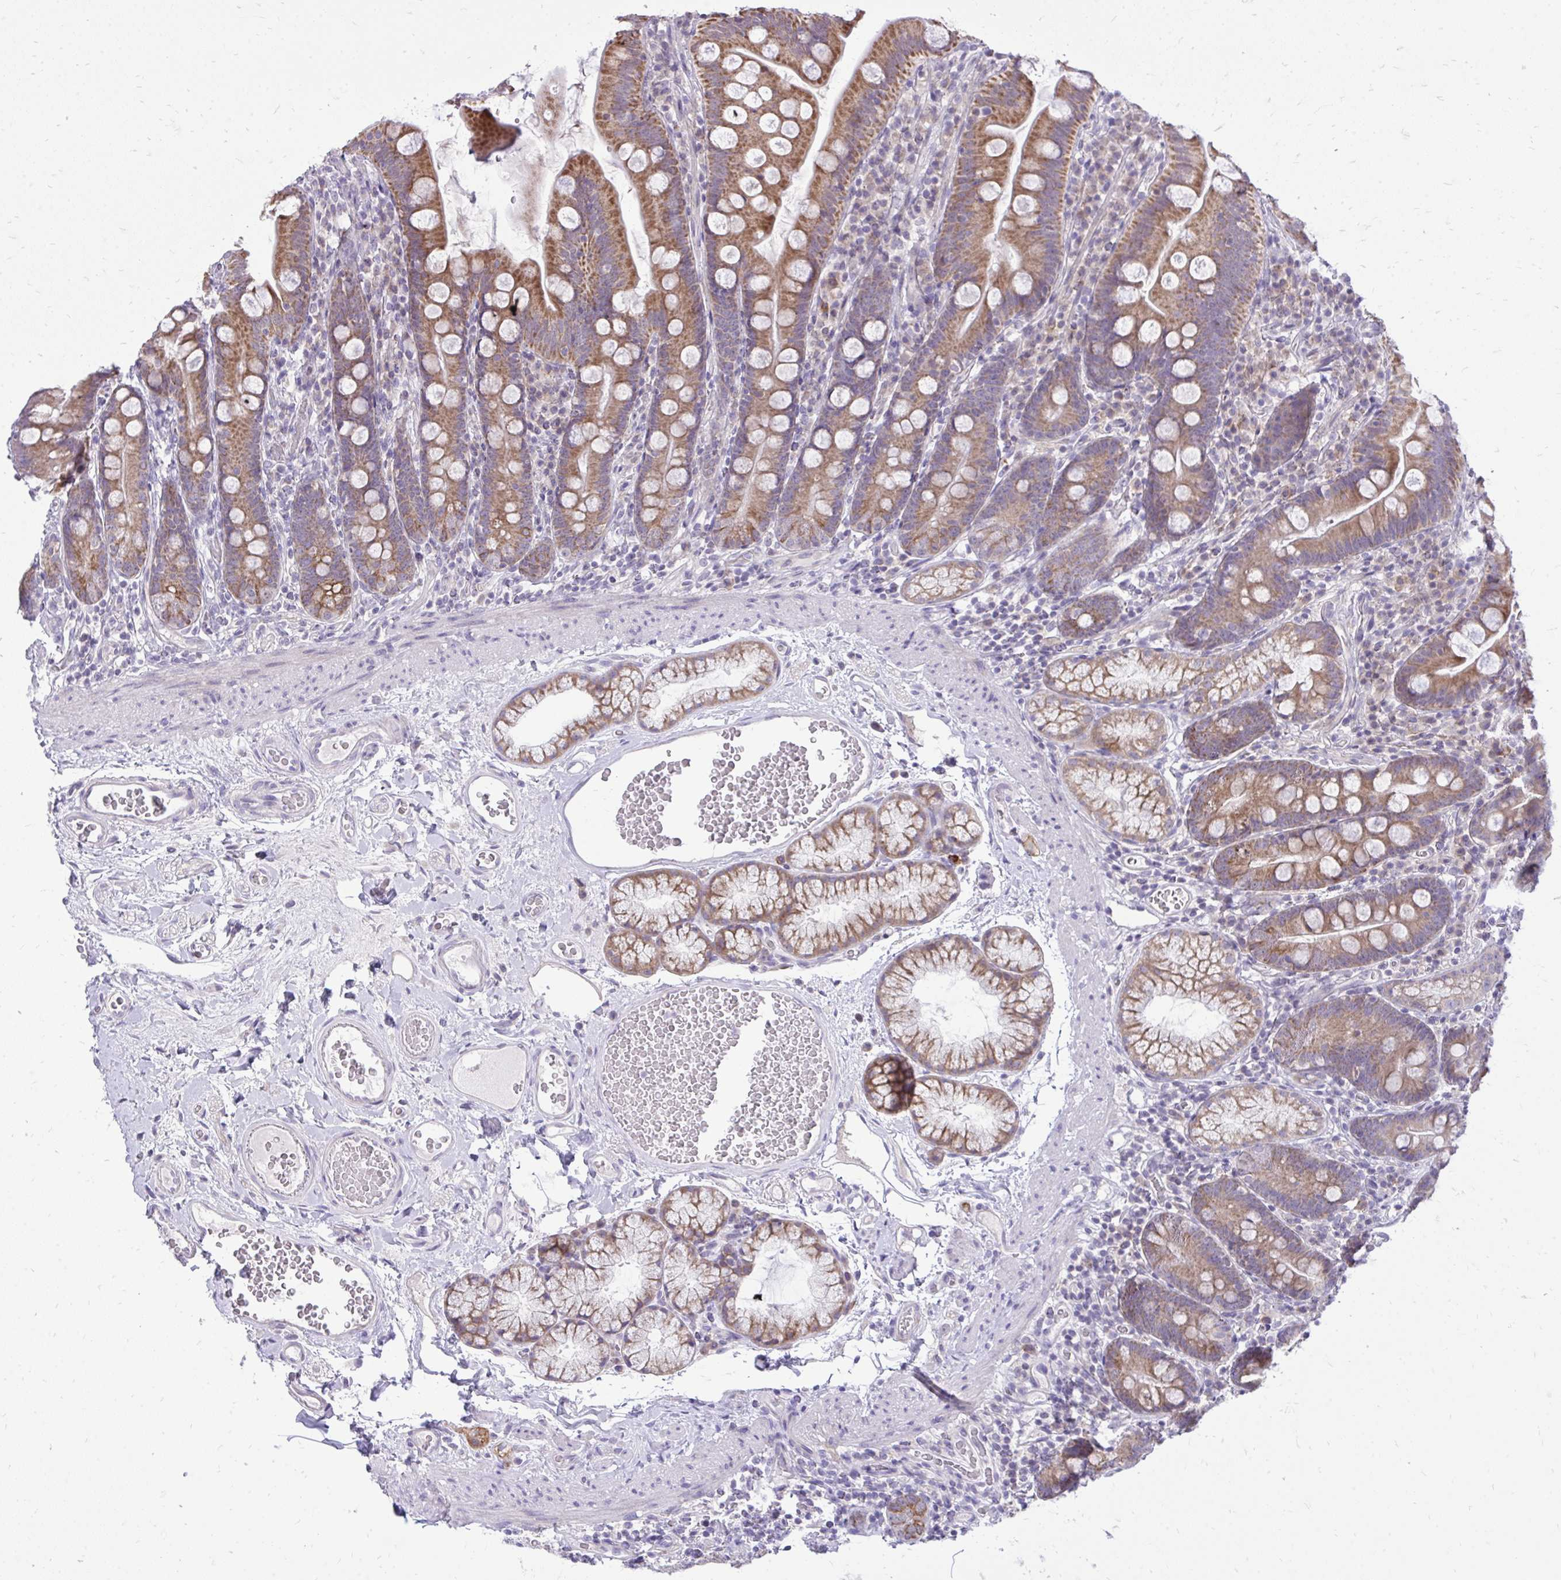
{"staining": {"intensity": "moderate", "quantity": ">75%", "location": "cytoplasmic/membranous"}, "tissue": "duodenum", "cell_type": "Glandular cells", "image_type": "normal", "snomed": [{"axis": "morphology", "description": "Normal tissue, NOS"}, {"axis": "topography", "description": "Duodenum"}], "caption": "The photomicrograph shows staining of unremarkable duodenum, revealing moderate cytoplasmic/membranous protein staining (brown color) within glandular cells.", "gene": "SPTBN2", "patient": {"sex": "female", "age": 67}}